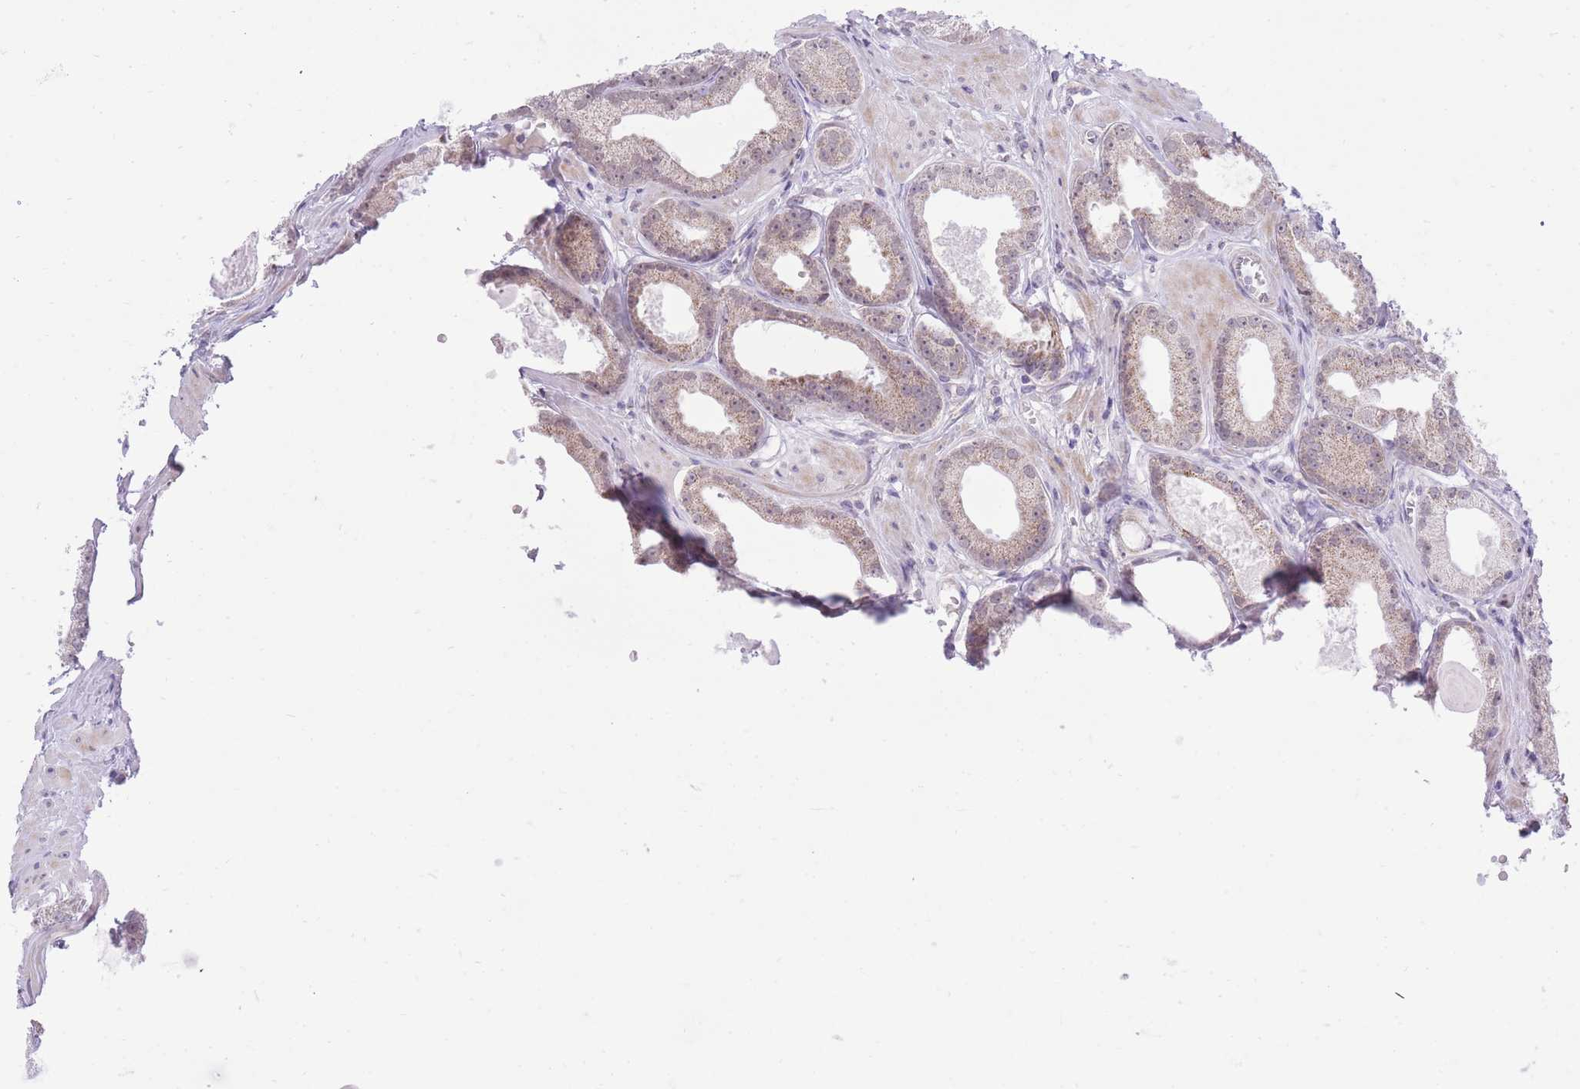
{"staining": {"intensity": "weak", "quantity": ">75%", "location": "cytoplasmic/membranous"}, "tissue": "prostate cancer", "cell_type": "Tumor cells", "image_type": "cancer", "snomed": [{"axis": "morphology", "description": "Adenocarcinoma, Low grade"}, {"axis": "topography", "description": "Prostate"}], "caption": "A low amount of weak cytoplasmic/membranous staining is appreciated in approximately >75% of tumor cells in adenocarcinoma (low-grade) (prostate) tissue.", "gene": "DENND2D", "patient": {"sex": "male", "age": 64}}